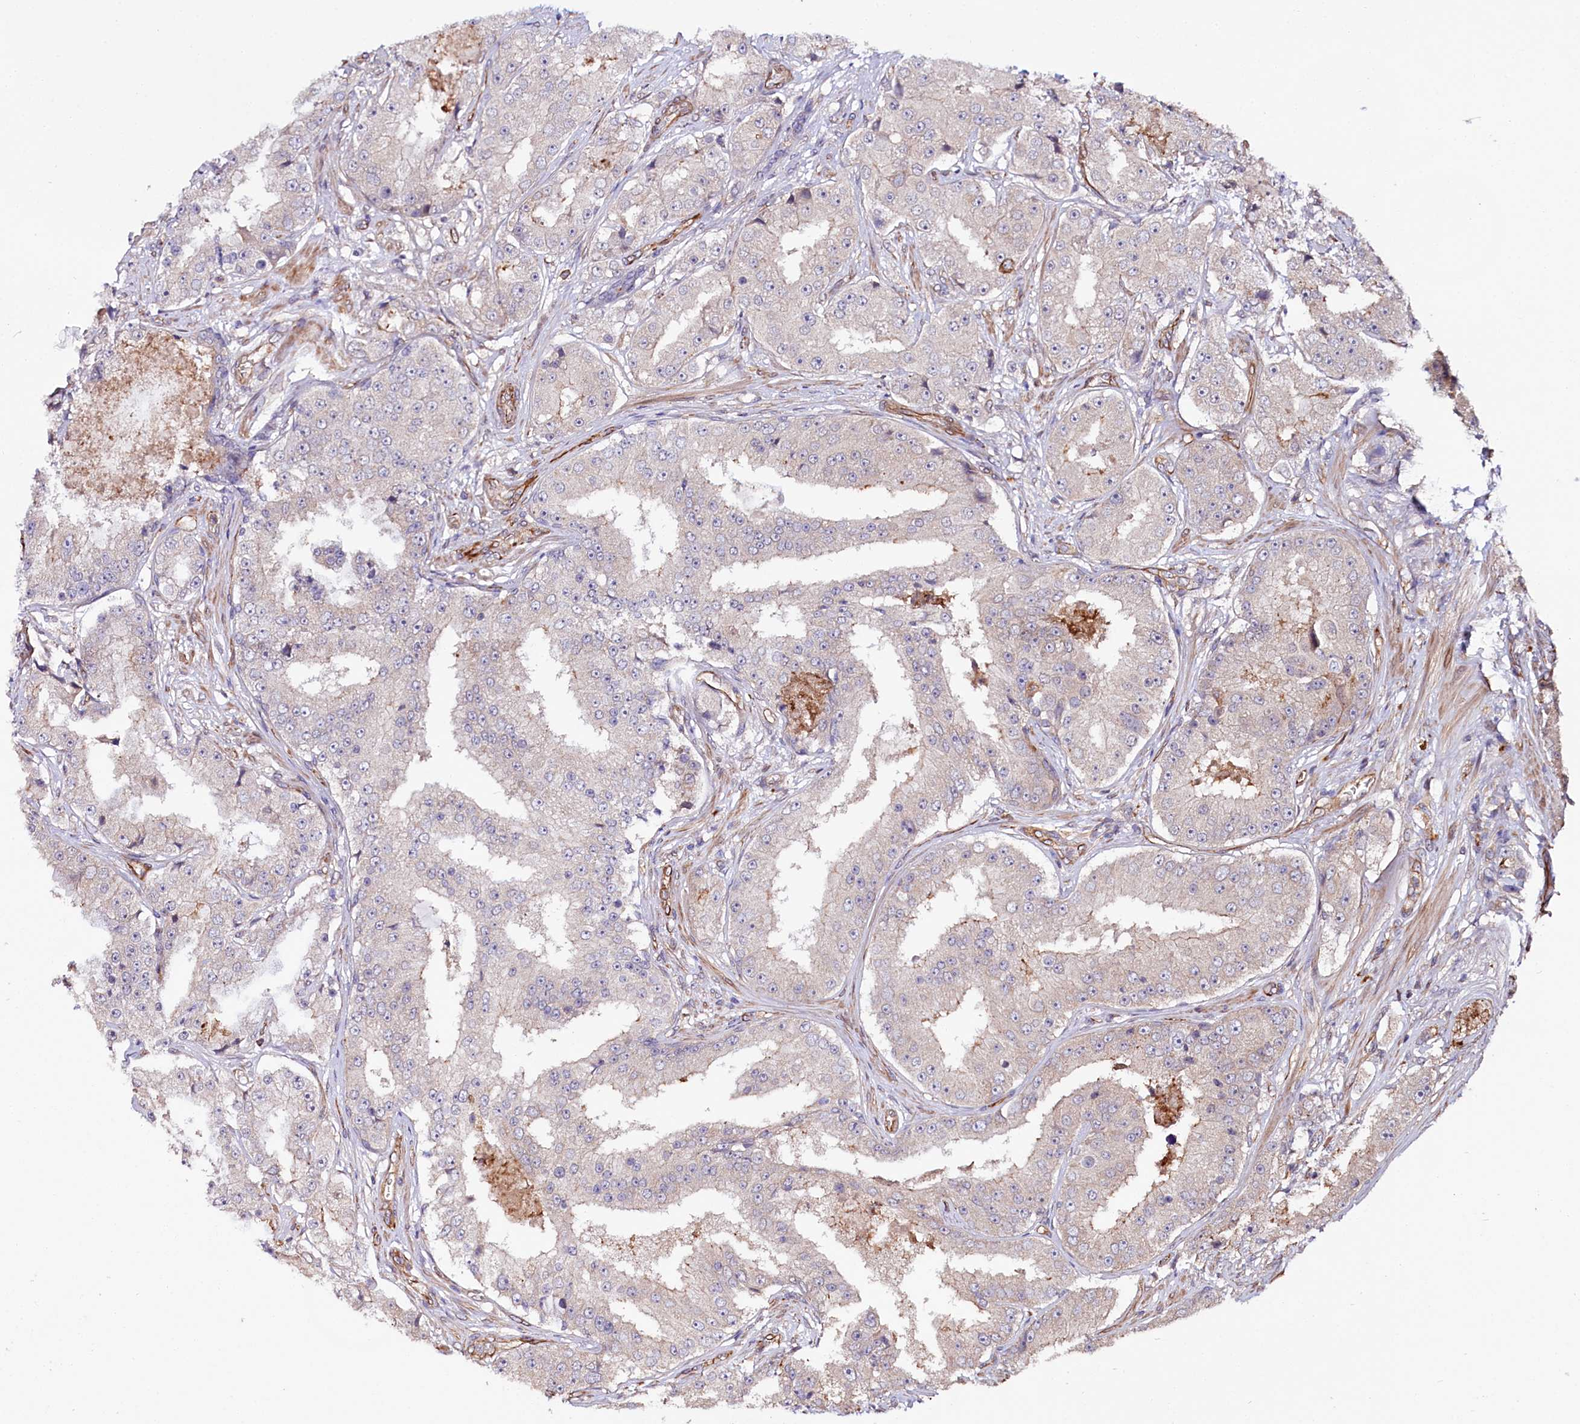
{"staining": {"intensity": "negative", "quantity": "none", "location": "none"}, "tissue": "prostate cancer", "cell_type": "Tumor cells", "image_type": "cancer", "snomed": [{"axis": "morphology", "description": "Adenocarcinoma, High grade"}, {"axis": "topography", "description": "Prostate"}], "caption": "IHC image of neoplastic tissue: prostate cancer stained with DAB (3,3'-diaminobenzidine) exhibits no significant protein expression in tumor cells.", "gene": "TTC12", "patient": {"sex": "male", "age": 73}}